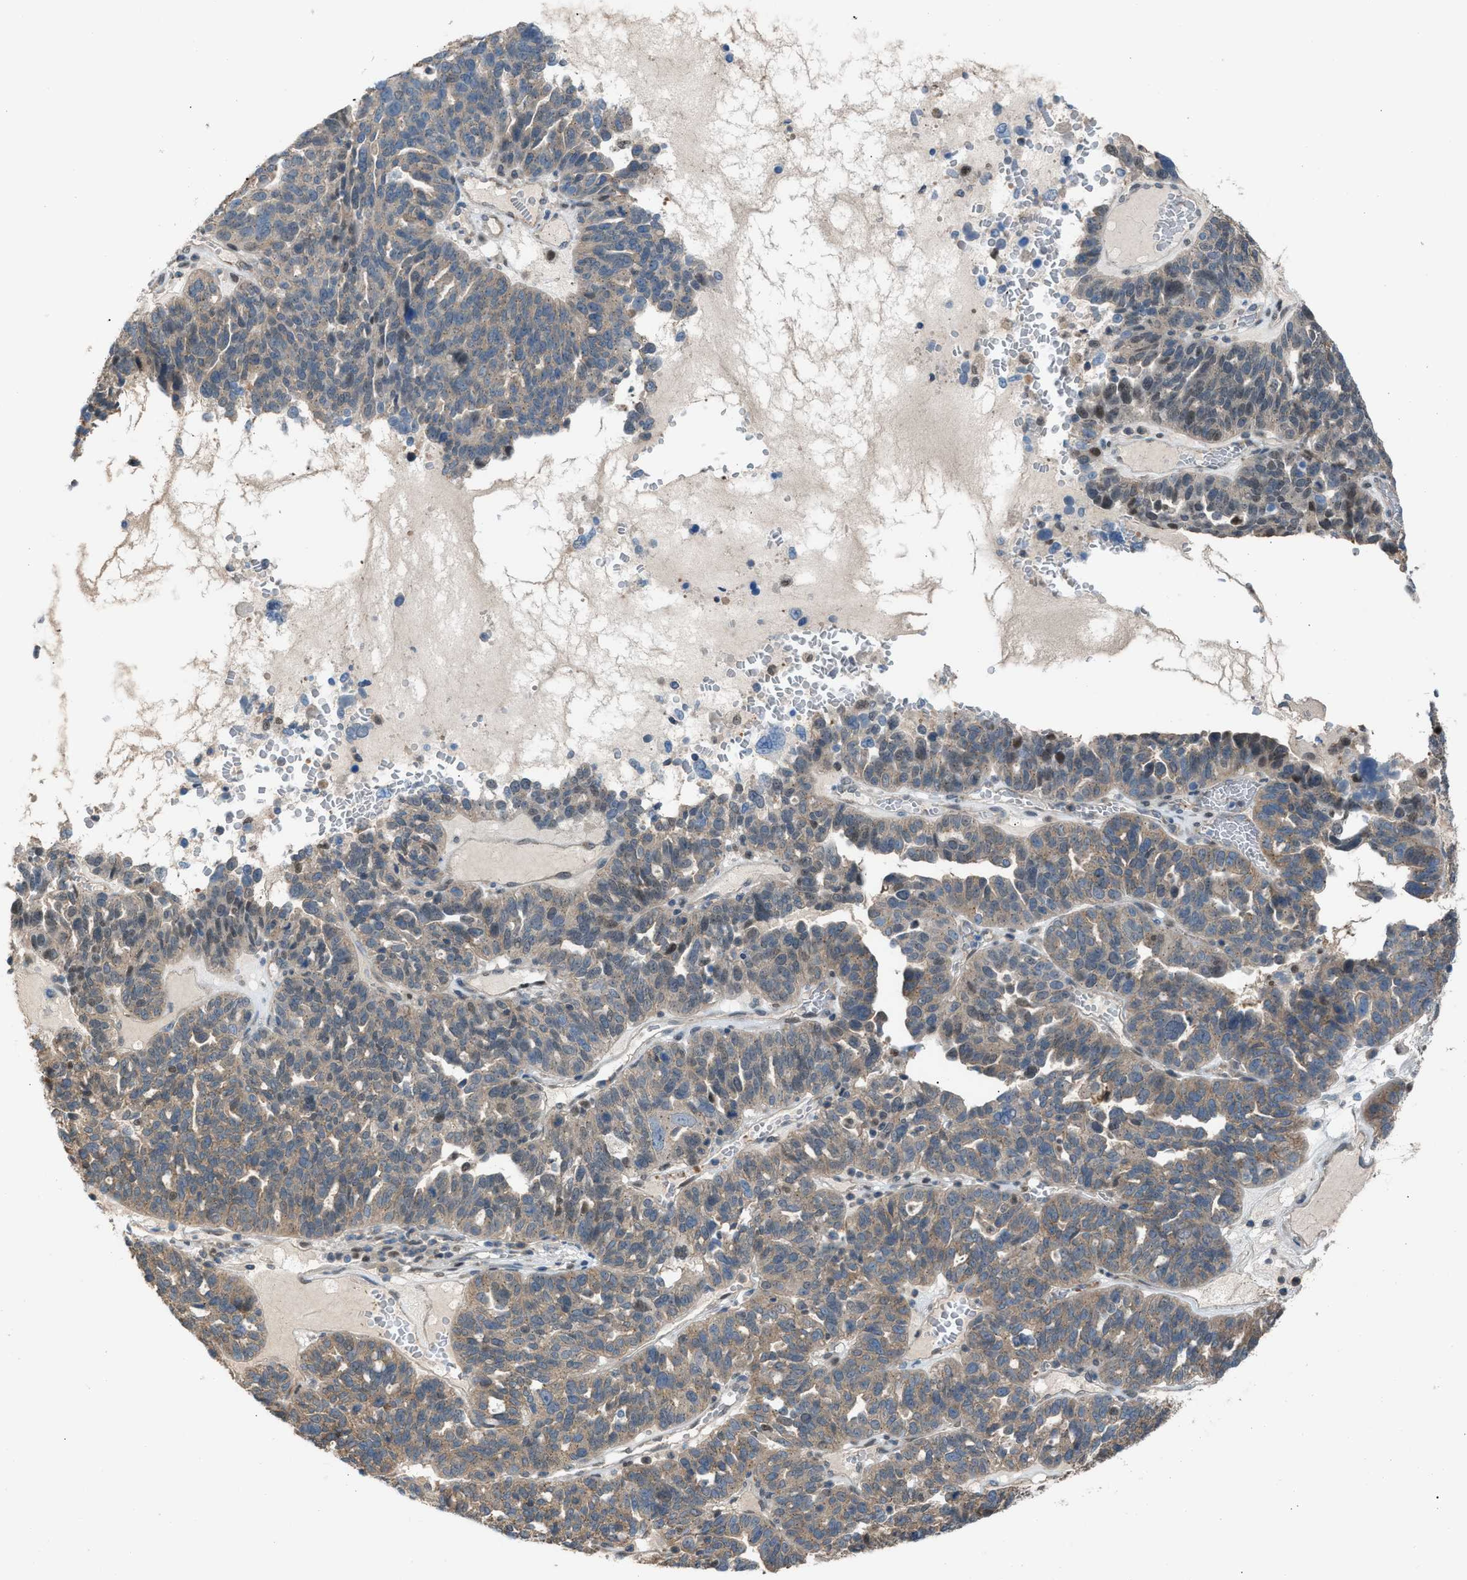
{"staining": {"intensity": "moderate", "quantity": ">75%", "location": "cytoplasmic/membranous,nuclear"}, "tissue": "ovarian cancer", "cell_type": "Tumor cells", "image_type": "cancer", "snomed": [{"axis": "morphology", "description": "Cystadenocarcinoma, serous, NOS"}, {"axis": "topography", "description": "Ovary"}], "caption": "Protein analysis of ovarian serous cystadenocarcinoma tissue reveals moderate cytoplasmic/membranous and nuclear positivity in about >75% of tumor cells.", "gene": "CRTC1", "patient": {"sex": "female", "age": 59}}